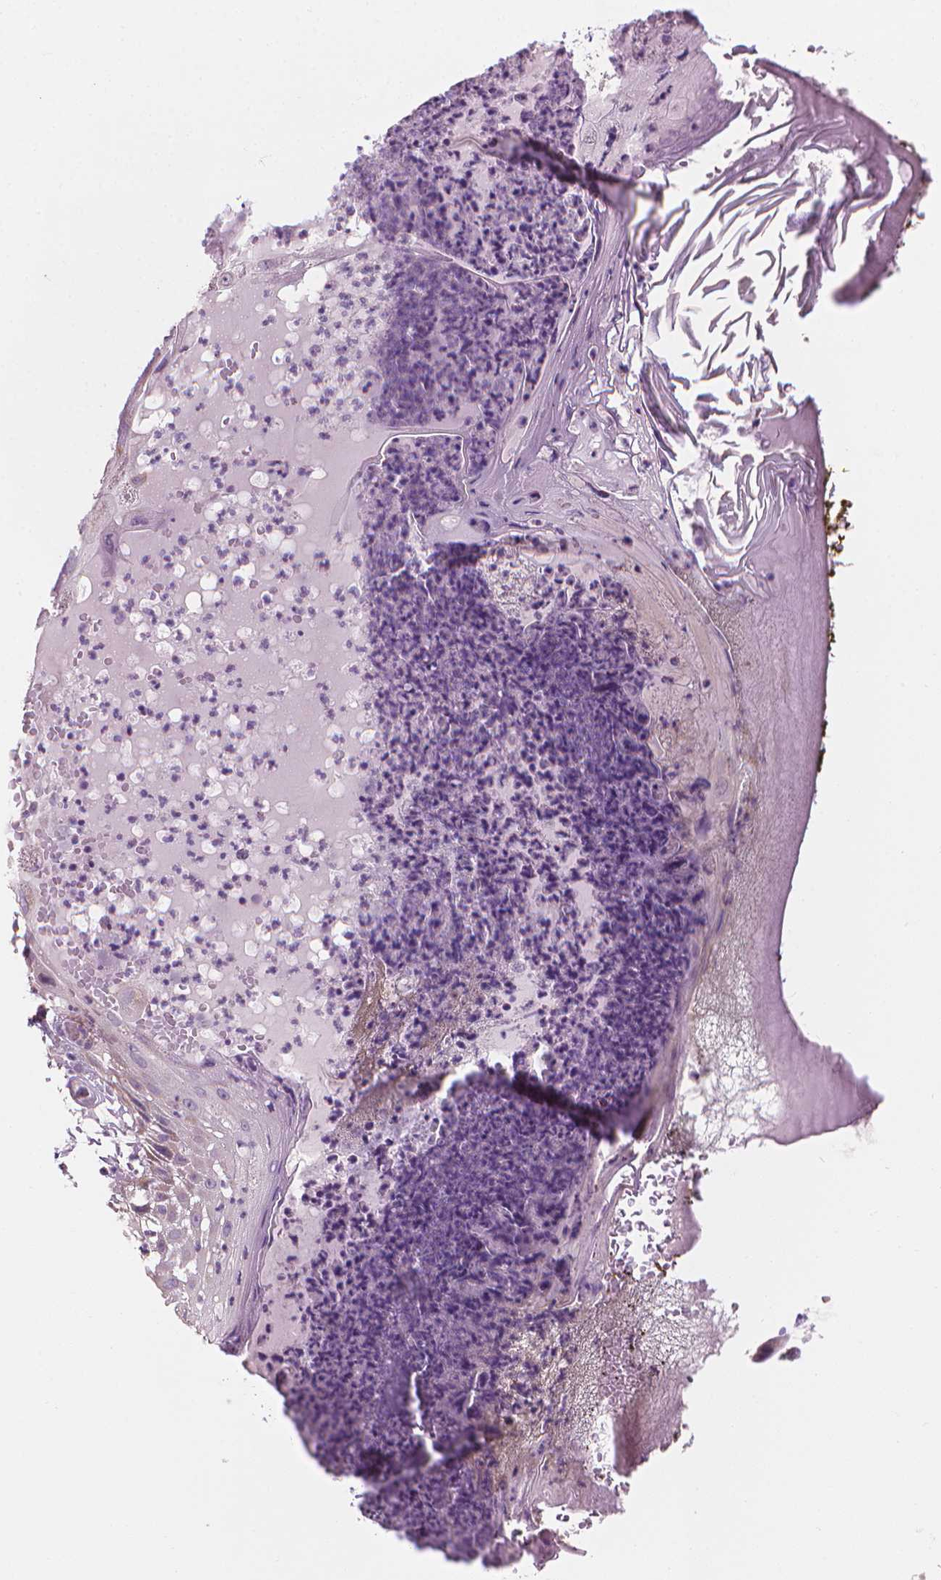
{"staining": {"intensity": "weak", "quantity": "<25%", "location": "cytoplasmic/membranous"}, "tissue": "skin", "cell_type": "Fibroblasts", "image_type": "normal", "snomed": [{"axis": "morphology", "description": "Normal tissue, NOS"}, {"axis": "topography", "description": "Skin"}, {"axis": "topography", "description": "Peripheral nerve tissue"}], "caption": "This is an immunohistochemistry (IHC) histopathology image of unremarkable human skin. There is no positivity in fibroblasts.", "gene": "CFAP126", "patient": {"sex": "male", "age": 24}}